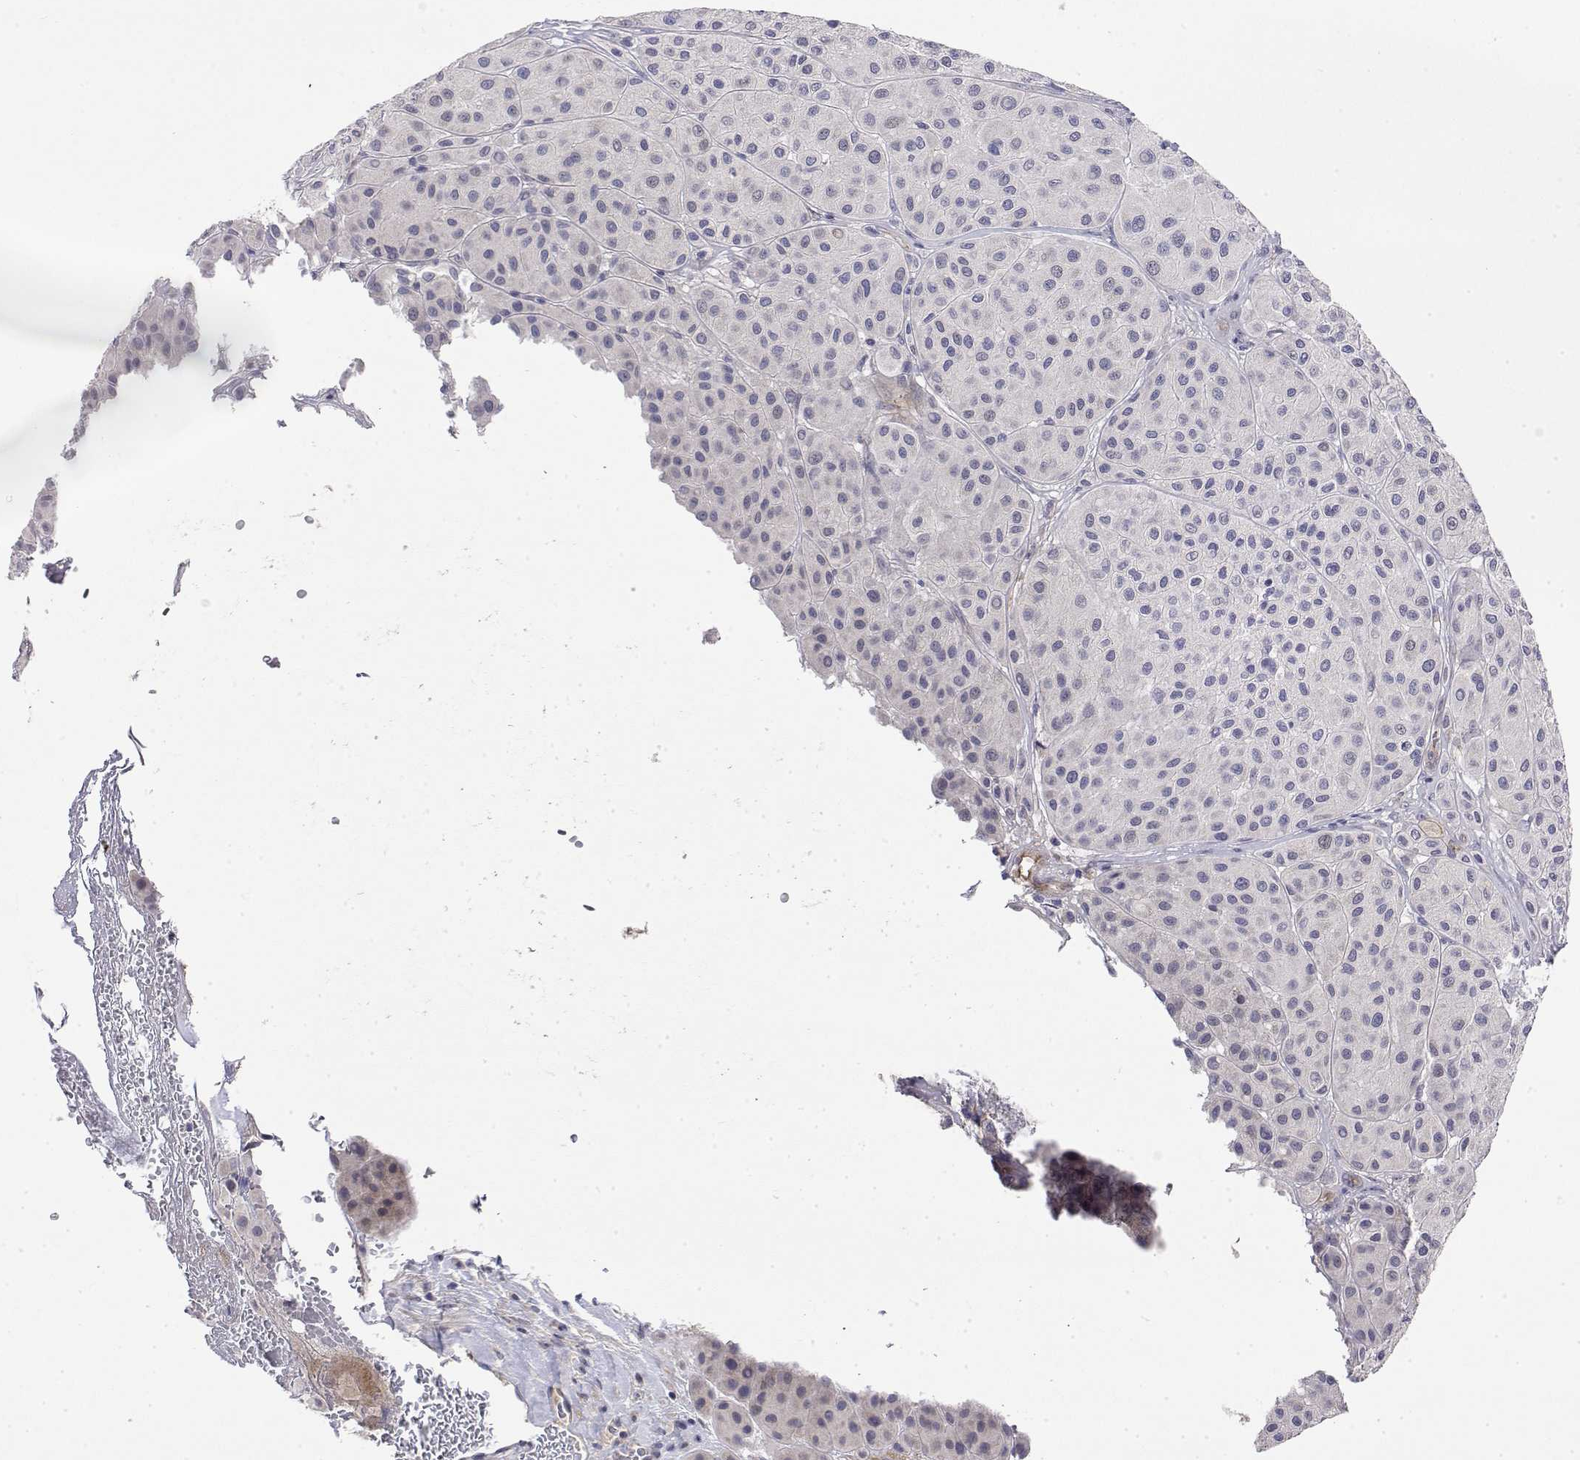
{"staining": {"intensity": "negative", "quantity": "none", "location": "none"}, "tissue": "melanoma", "cell_type": "Tumor cells", "image_type": "cancer", "snomed": [{"axis": "morphology", "description": "Malignant melanoma, Metastatic site"}, {"axis": "topography", "description": "Smooth muscle"}], "caption": "DAB immunohistochemical staining of human malignant melanoma (metastatic site) reveals no significant expression in tumor cells.", "gene": "GGACT", "patient": {"sex": "male", "age": 41}}